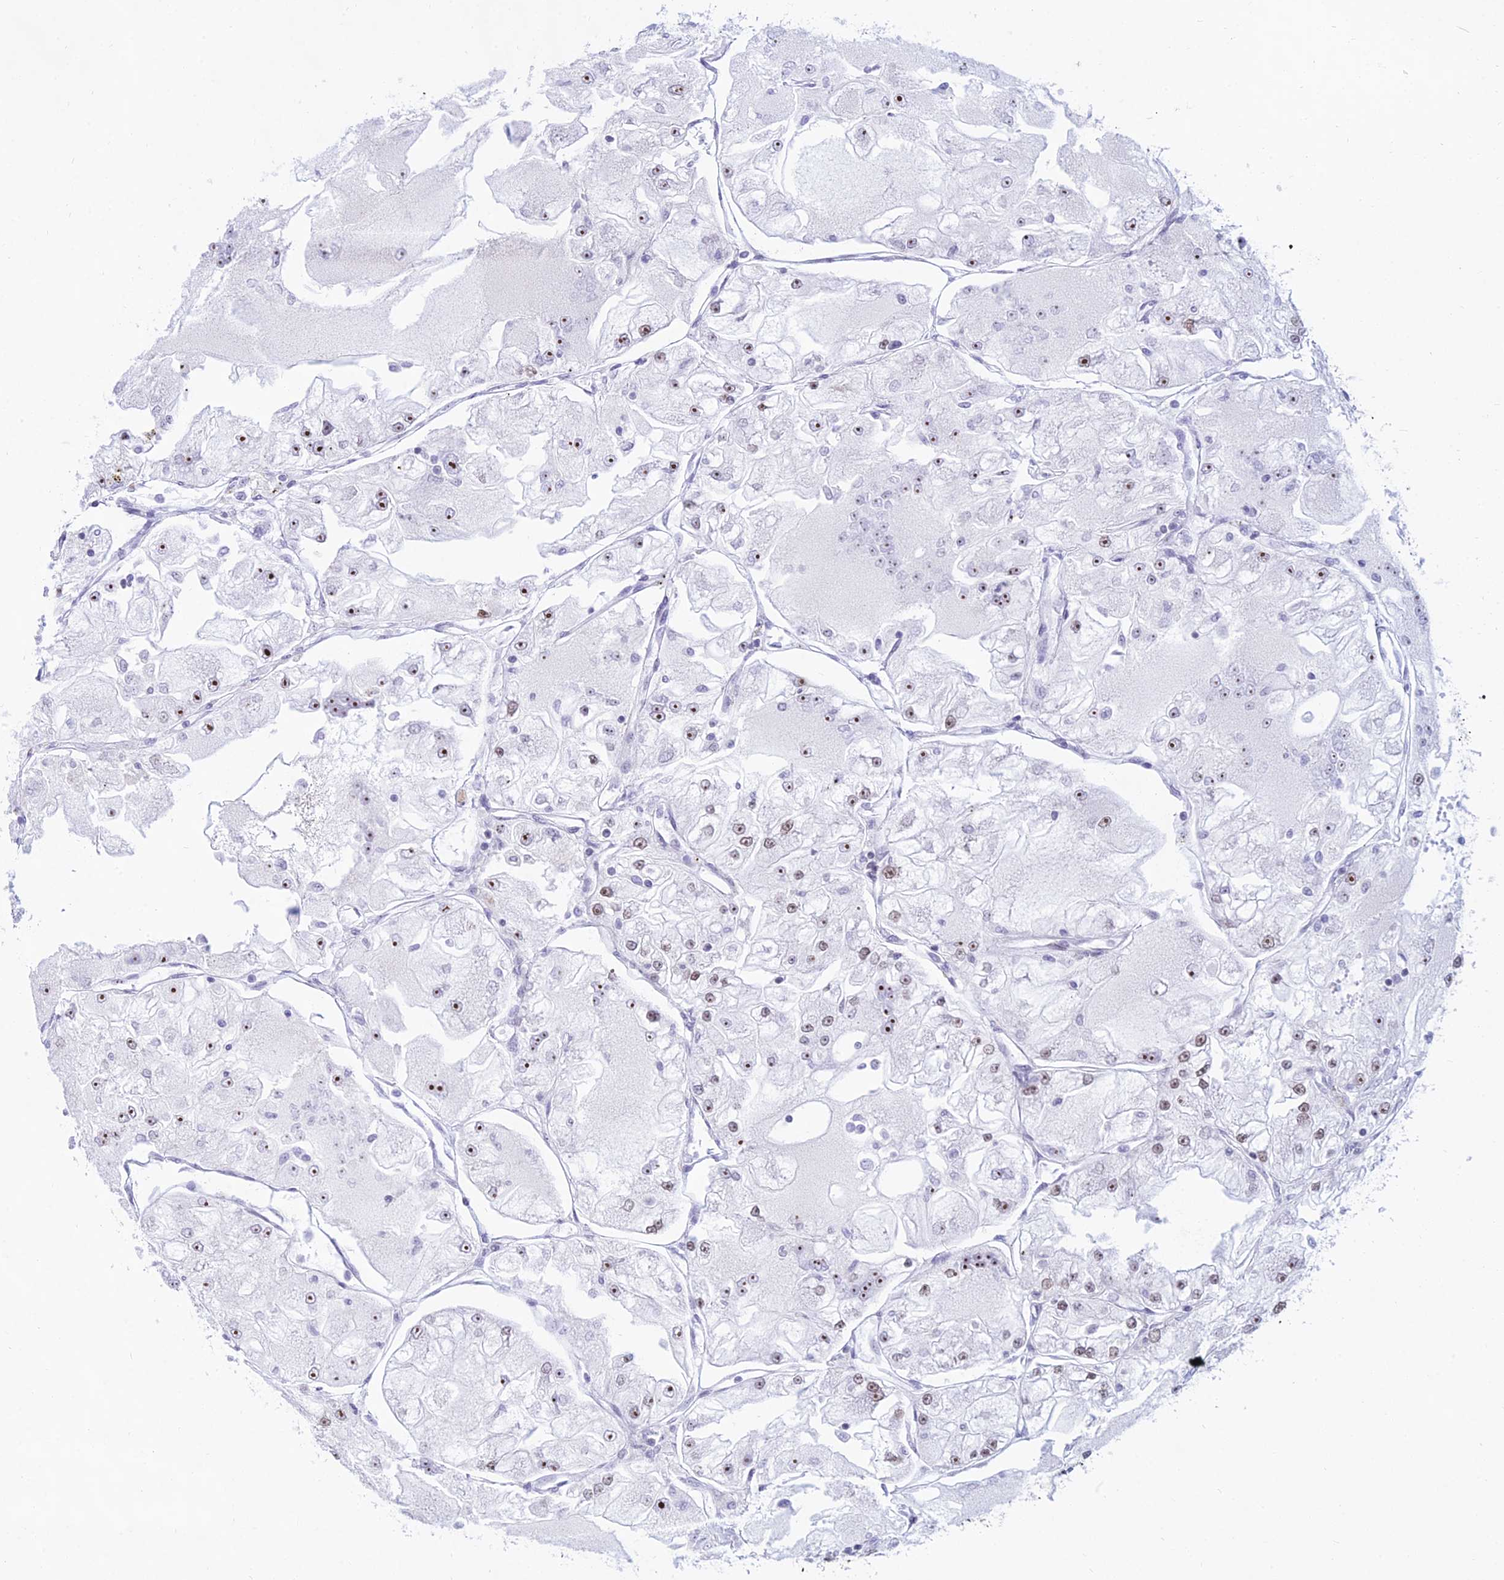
{"staining": {"intensity": "strong", "quantity": "25%-75%", "location": "nuclear"}, "tissue": "renal cancer", "cell_type": "Tumor cells", "image_type": "cancer", "snomed": [{"axis": "morphology", "description": "Adenocarcinoma, NOS"}, {"axis": "topography", "description": "Kidney"}], "caption": "Immunohistochemistry of renal cancer (adenocarcinoma) reveals high levels of strong nuclear staining in about 25%-75% of tumor cells.", "gene": "KRR1", "patient": {"sex": "female", "age": 72}}